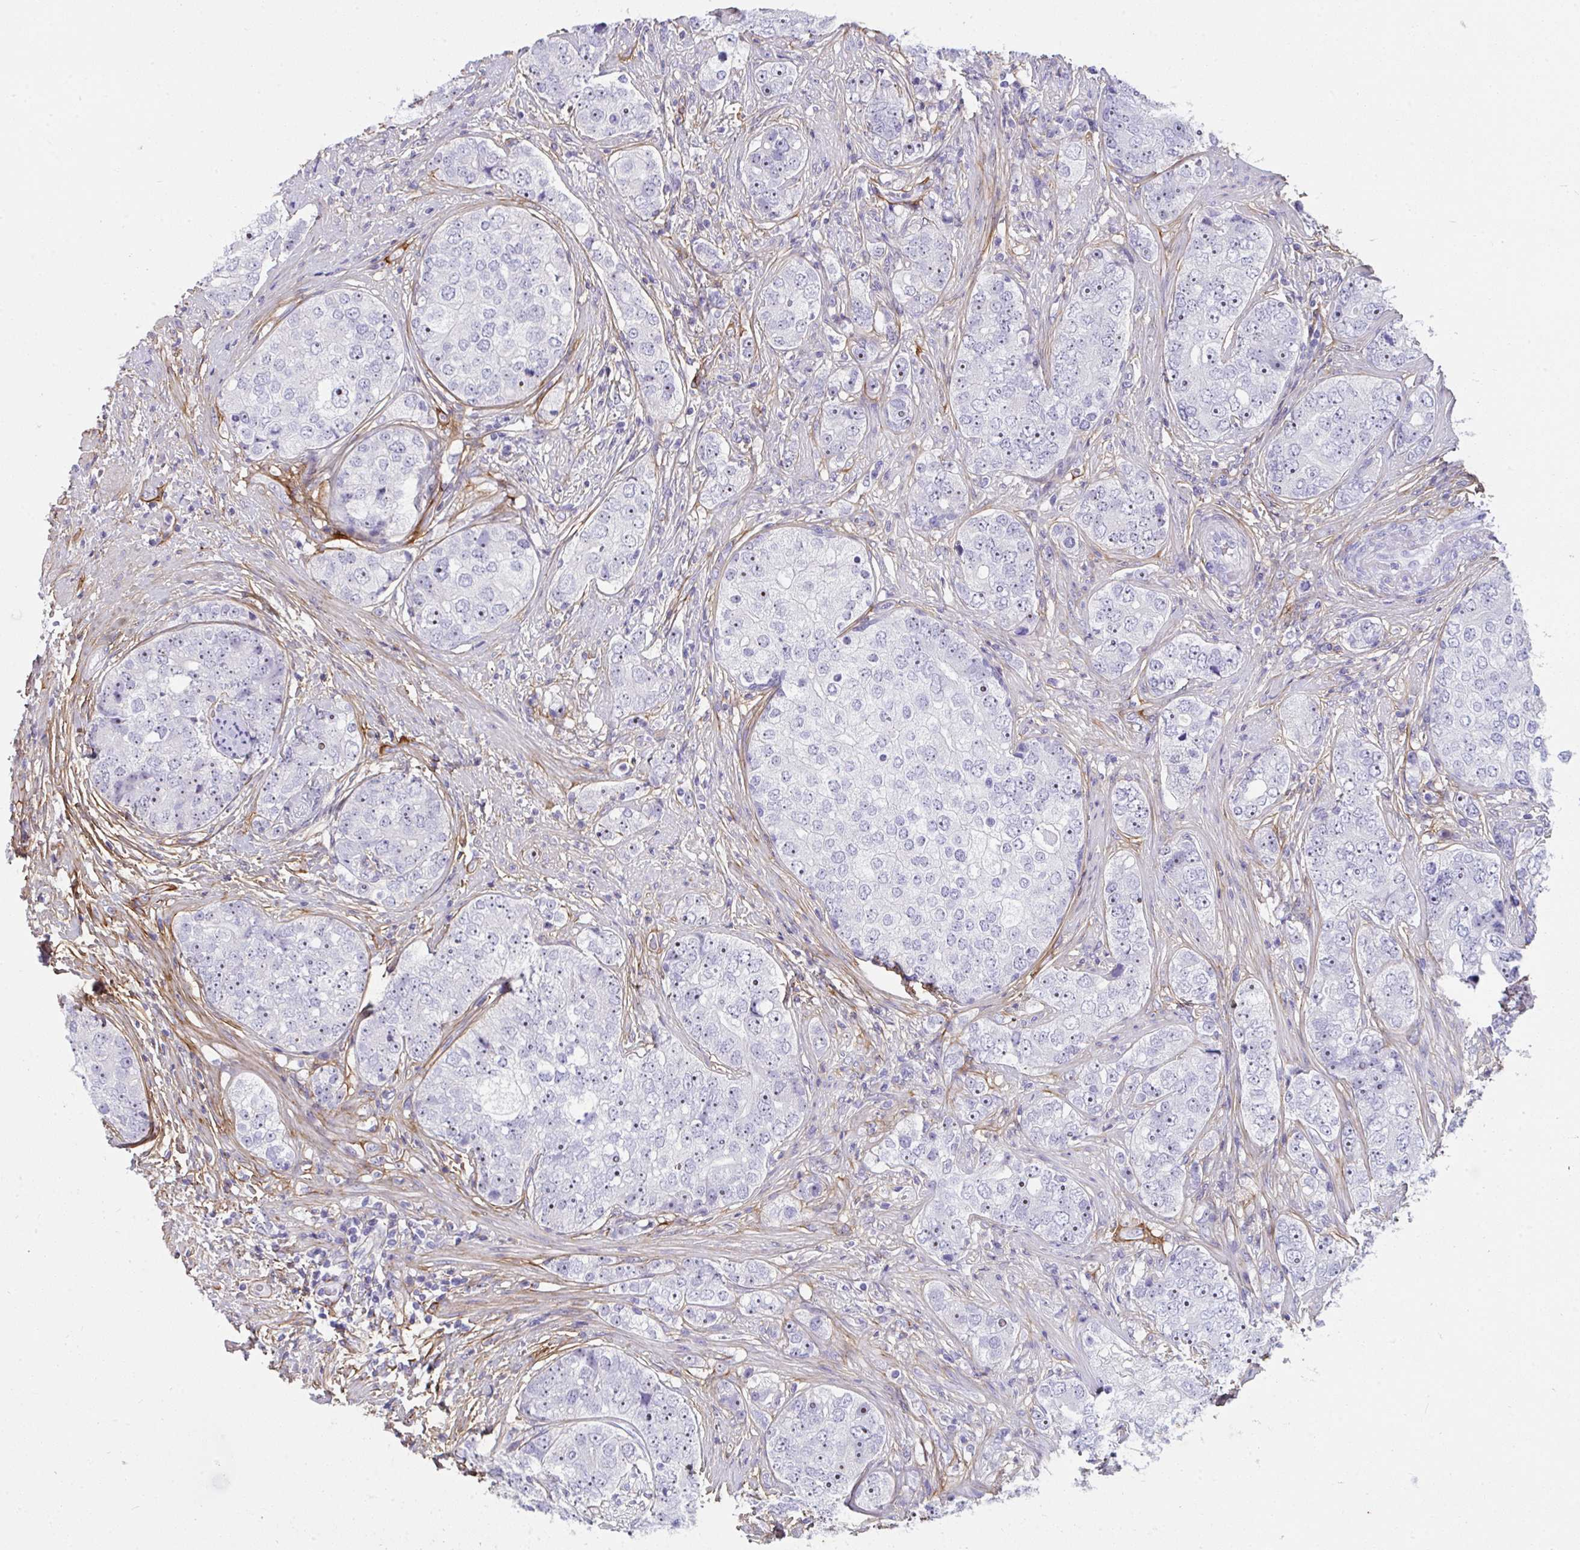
{"staining": {"intensity": "weak", "quantity": "25%-75%", "location": "nuclear"}, "tissue": "prostate cancer", "cell_type": "Tumor cells", "image_type": "cancer", "snomed": [{"axis": "morphology", "description": "Adenocarcinoma, High grade"}, {"axis": "topography", "description": "Prostate"}], "caption": "Adenocarcinoma (high-grade) (prostate) tissue reveals weak nuclear expression in approximately 25%-75% of tumor cells, visualized by immunohistochemistry.", "gene": "LHFPL6", "patient": {"sex": "male", "age": 60}}